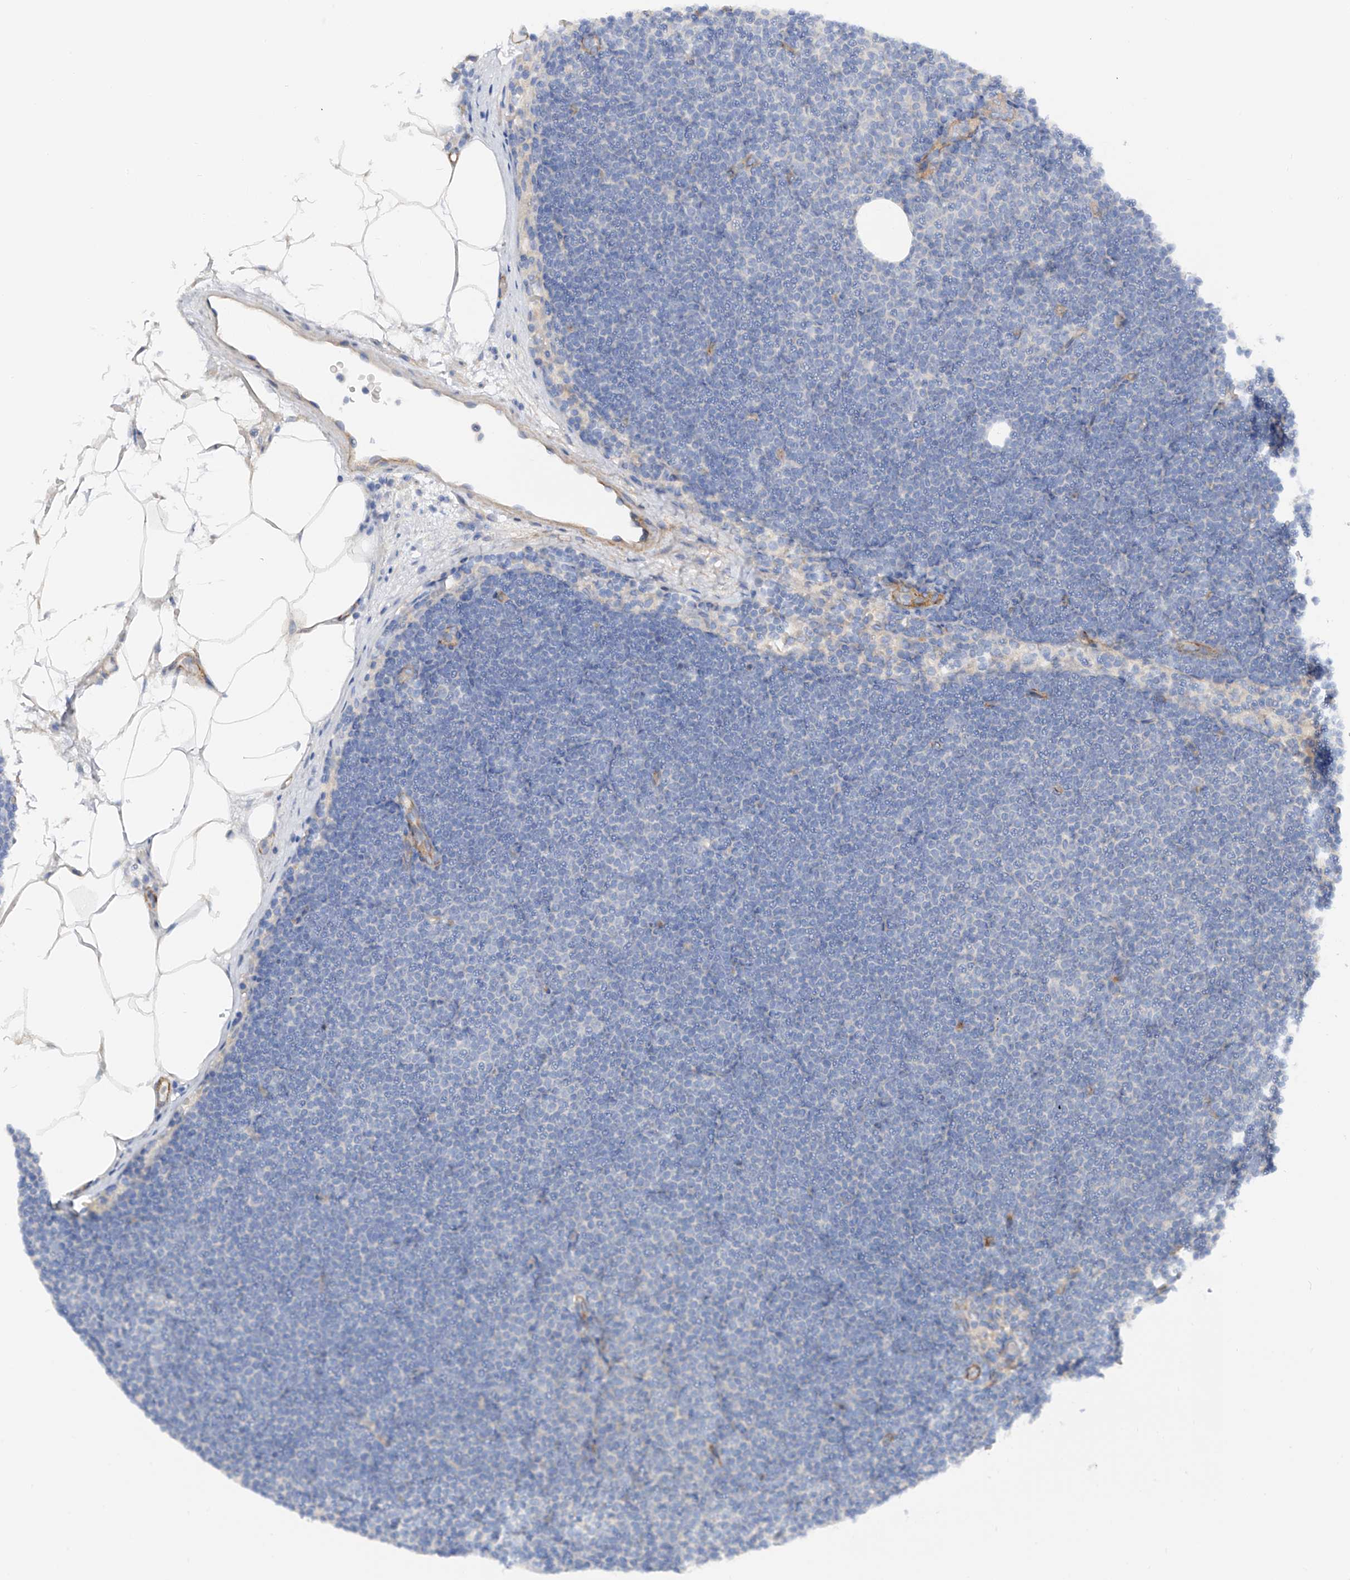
{"staining": {"intensity": "negative", "quantity": "none", "location": "none"}, "tissue": "lymphoma", "cell_type": "Tumor cells", "image_type": "cancer", "snomed": [{"axis": "morphology", "description": "Malignant lymphoma, non-Hodgkin's type, Low grade"}, {"axis": "topography", "description": "Lymph node"}], "caption": "Lymphoma was stained to show a protein in brown. There is no significant staining in tumor cells.", "gene": "LCA5", "patient": {"sex": "female", "age": 53}}